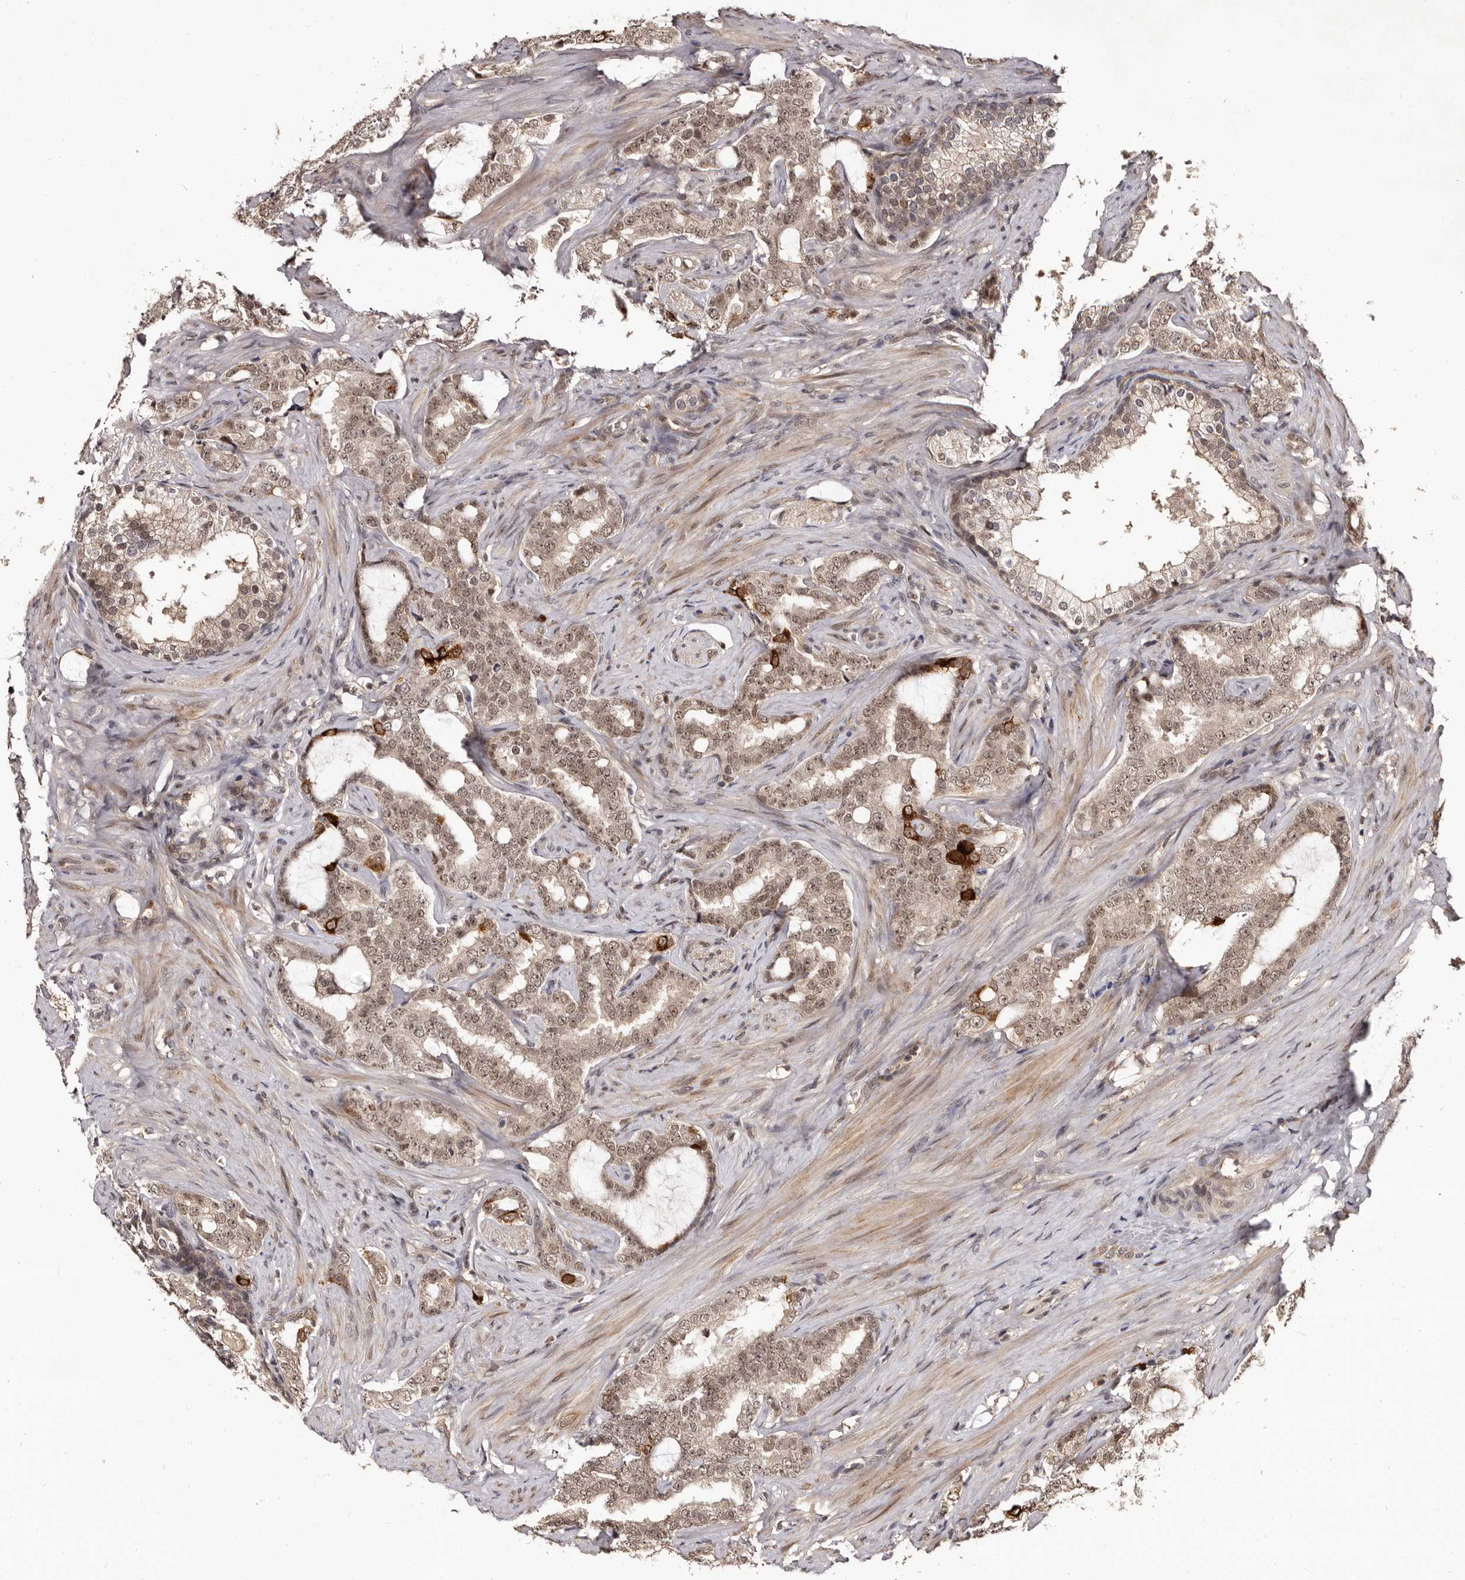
{"staining": {"intensity": "weak", "quantity": ">75%", "location": "cytoplasmic/membranous,nuclear"}, "tissue": "prostate cancer", "cell_type": "Tumor cells", "image_type": "cancer", "snomed": [{"axis": "morphology", "description": "Adenocarcinoma, High grade"}, {"axis": "topography", "description": "Prostate"}], "caption": "This is an image of immunohistochemistry (IHC) staining of high-grade adenocarcinoma (prostate), which shows weak expression in the cytoplasmic/membranous and nuclear of tumor cells.", "gene": "TBC1D22B", "patient": {"sex": "male", "age": 64}}